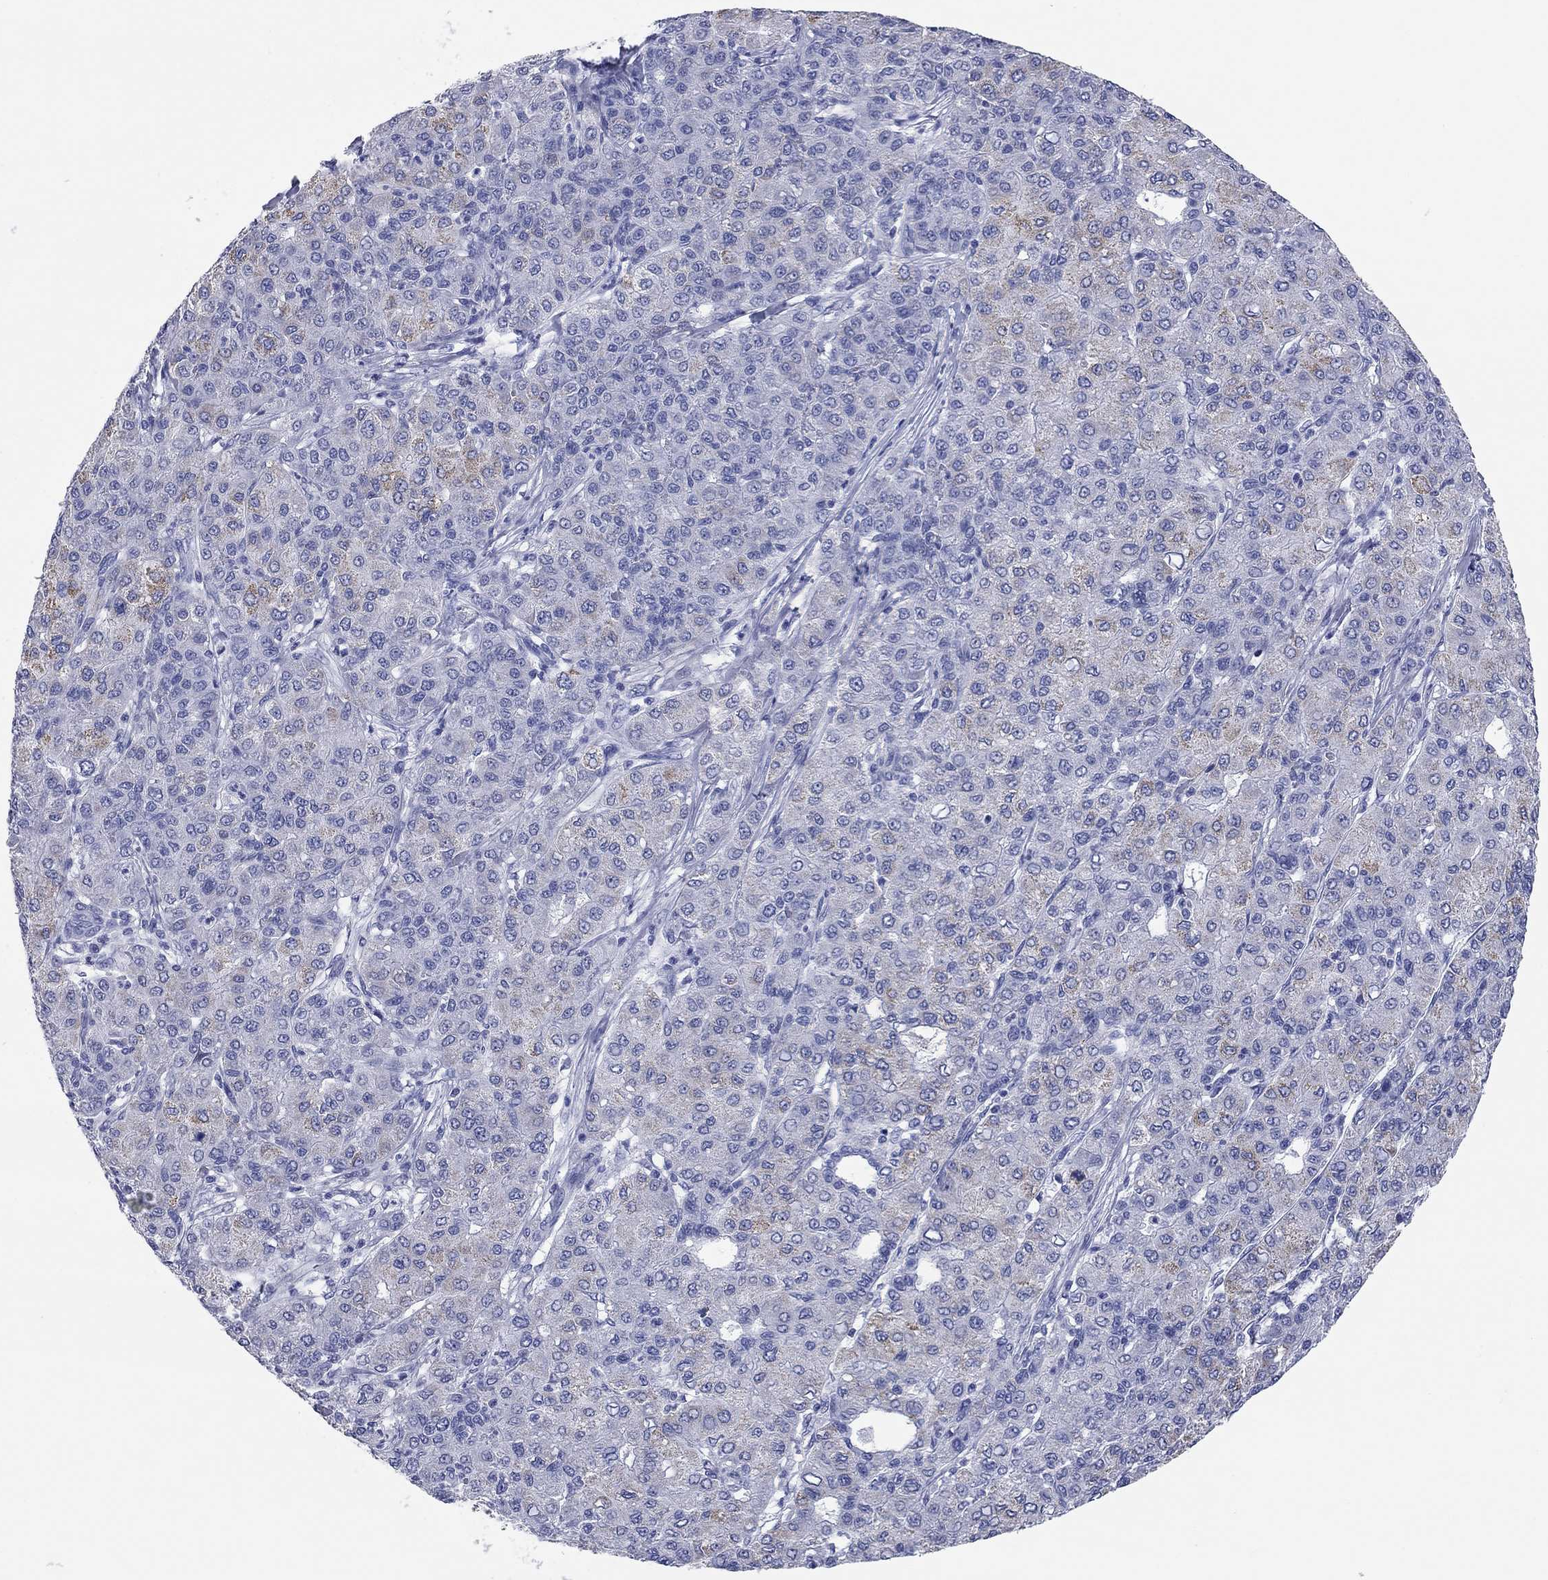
{"staining": {"intensity": "weak", "quantity": "<25%", "location": "cytoplasmic/membranous"}, "tissue": "liver cancer", "cell_type": "Tumor cells", "image_type": "cancer", "snomed": [{"axis": "morphology", "description": "Carcinoma, Hepatocellular, NOS"}, {"axis": "topography", "description": "Liver"}], "caption": "Immunohistochemistry photomicrograph of neoplastic tissue: liver cancer stained with DAB displays no significant protein staining in tumor cells.", "gene": "TMEM221", "patient": {"sex": "male", "age": 65}}